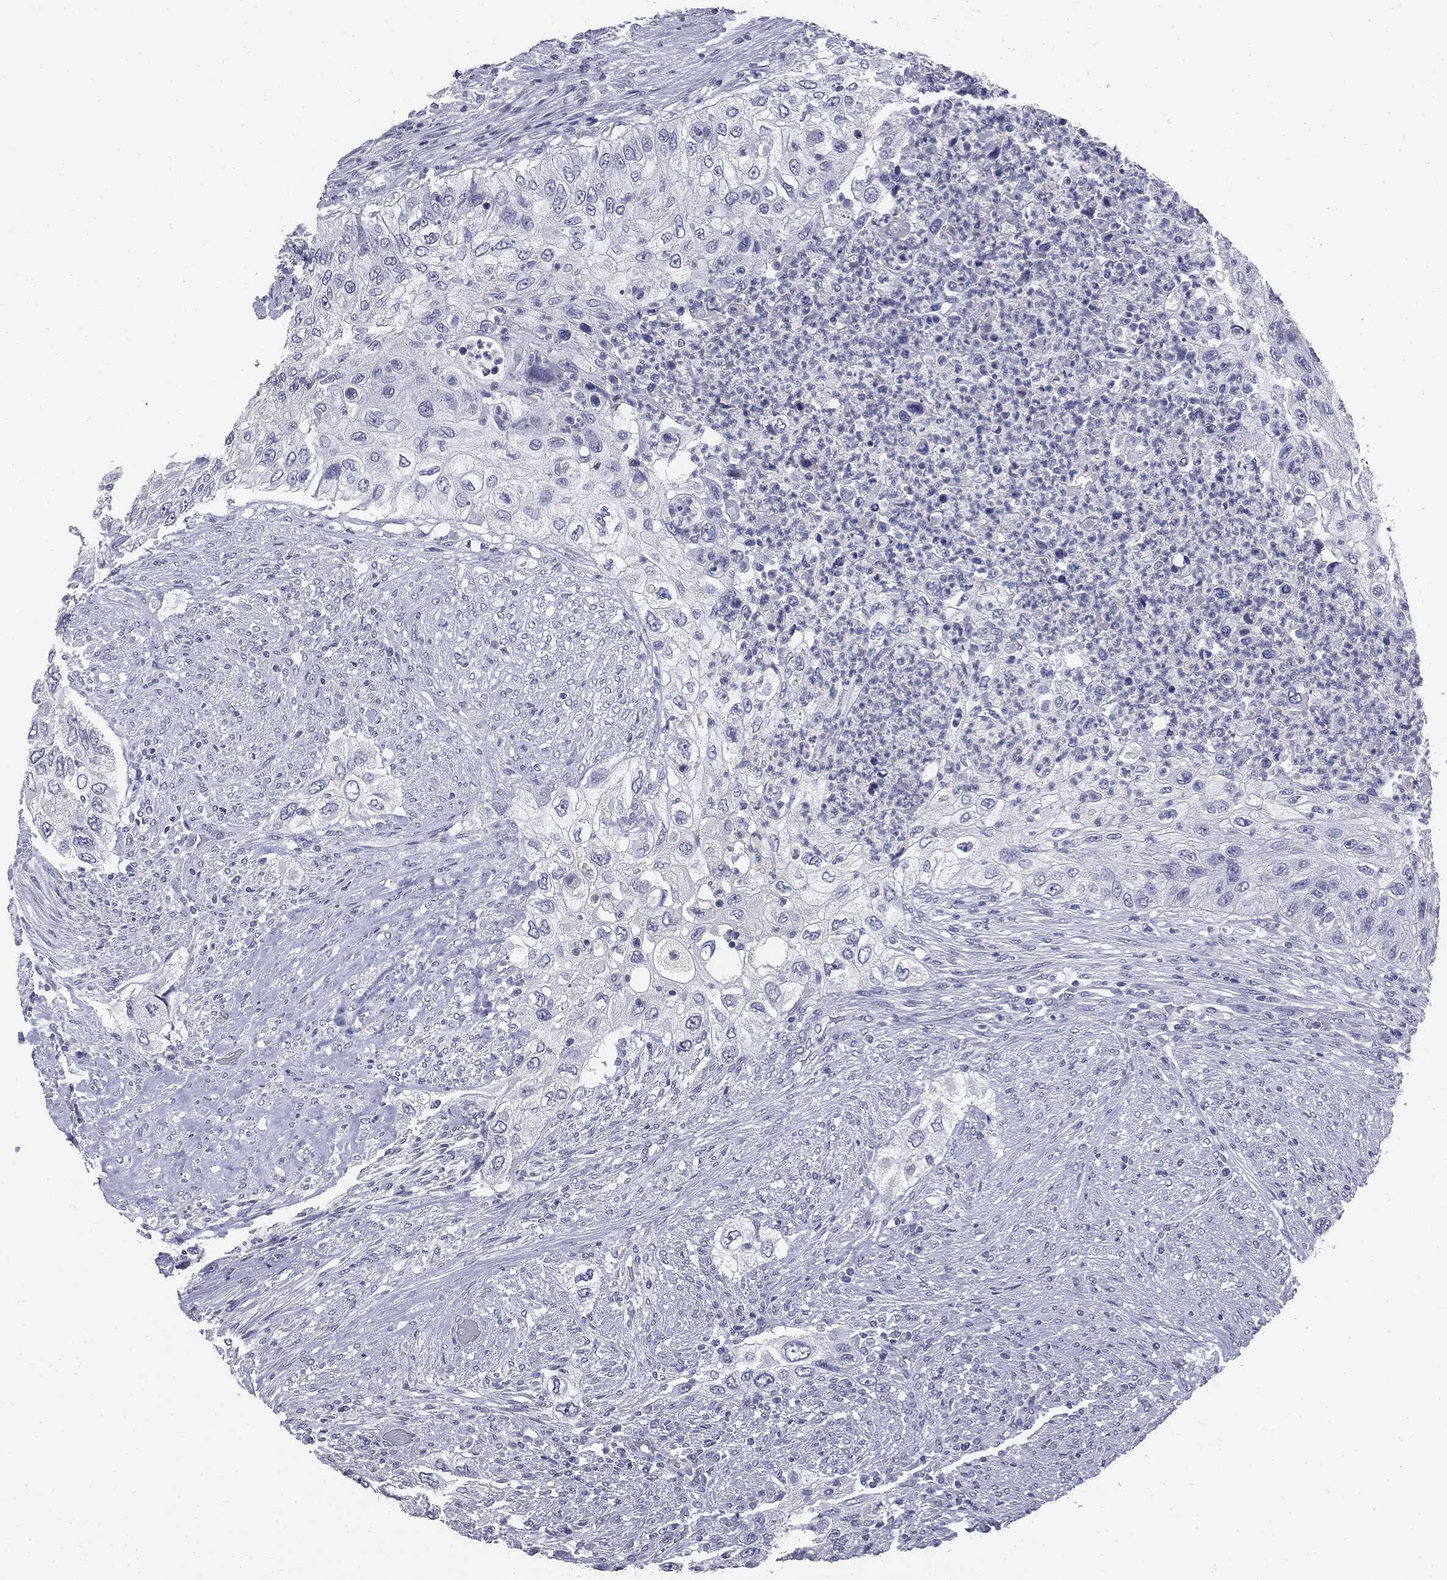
{"staining": {"intensity": "negative", "quantity": "none", "location": "none"}, "tissue": "urothelial cancer", "cell_type": "Tumor cells", "image_type": "cancer", "snomed": [{"axis": "morphology", "description": "Urothelial carcinoma, High grade"}, {"axis": "topography", "description": "Urinary bladder"}], "caption": "Micrograph shows no significant protein positivity in tumor cells of high-grade urothelial carcinoma.", "gene": "AFP", "patient": {"sex": "female", "age": 60}}